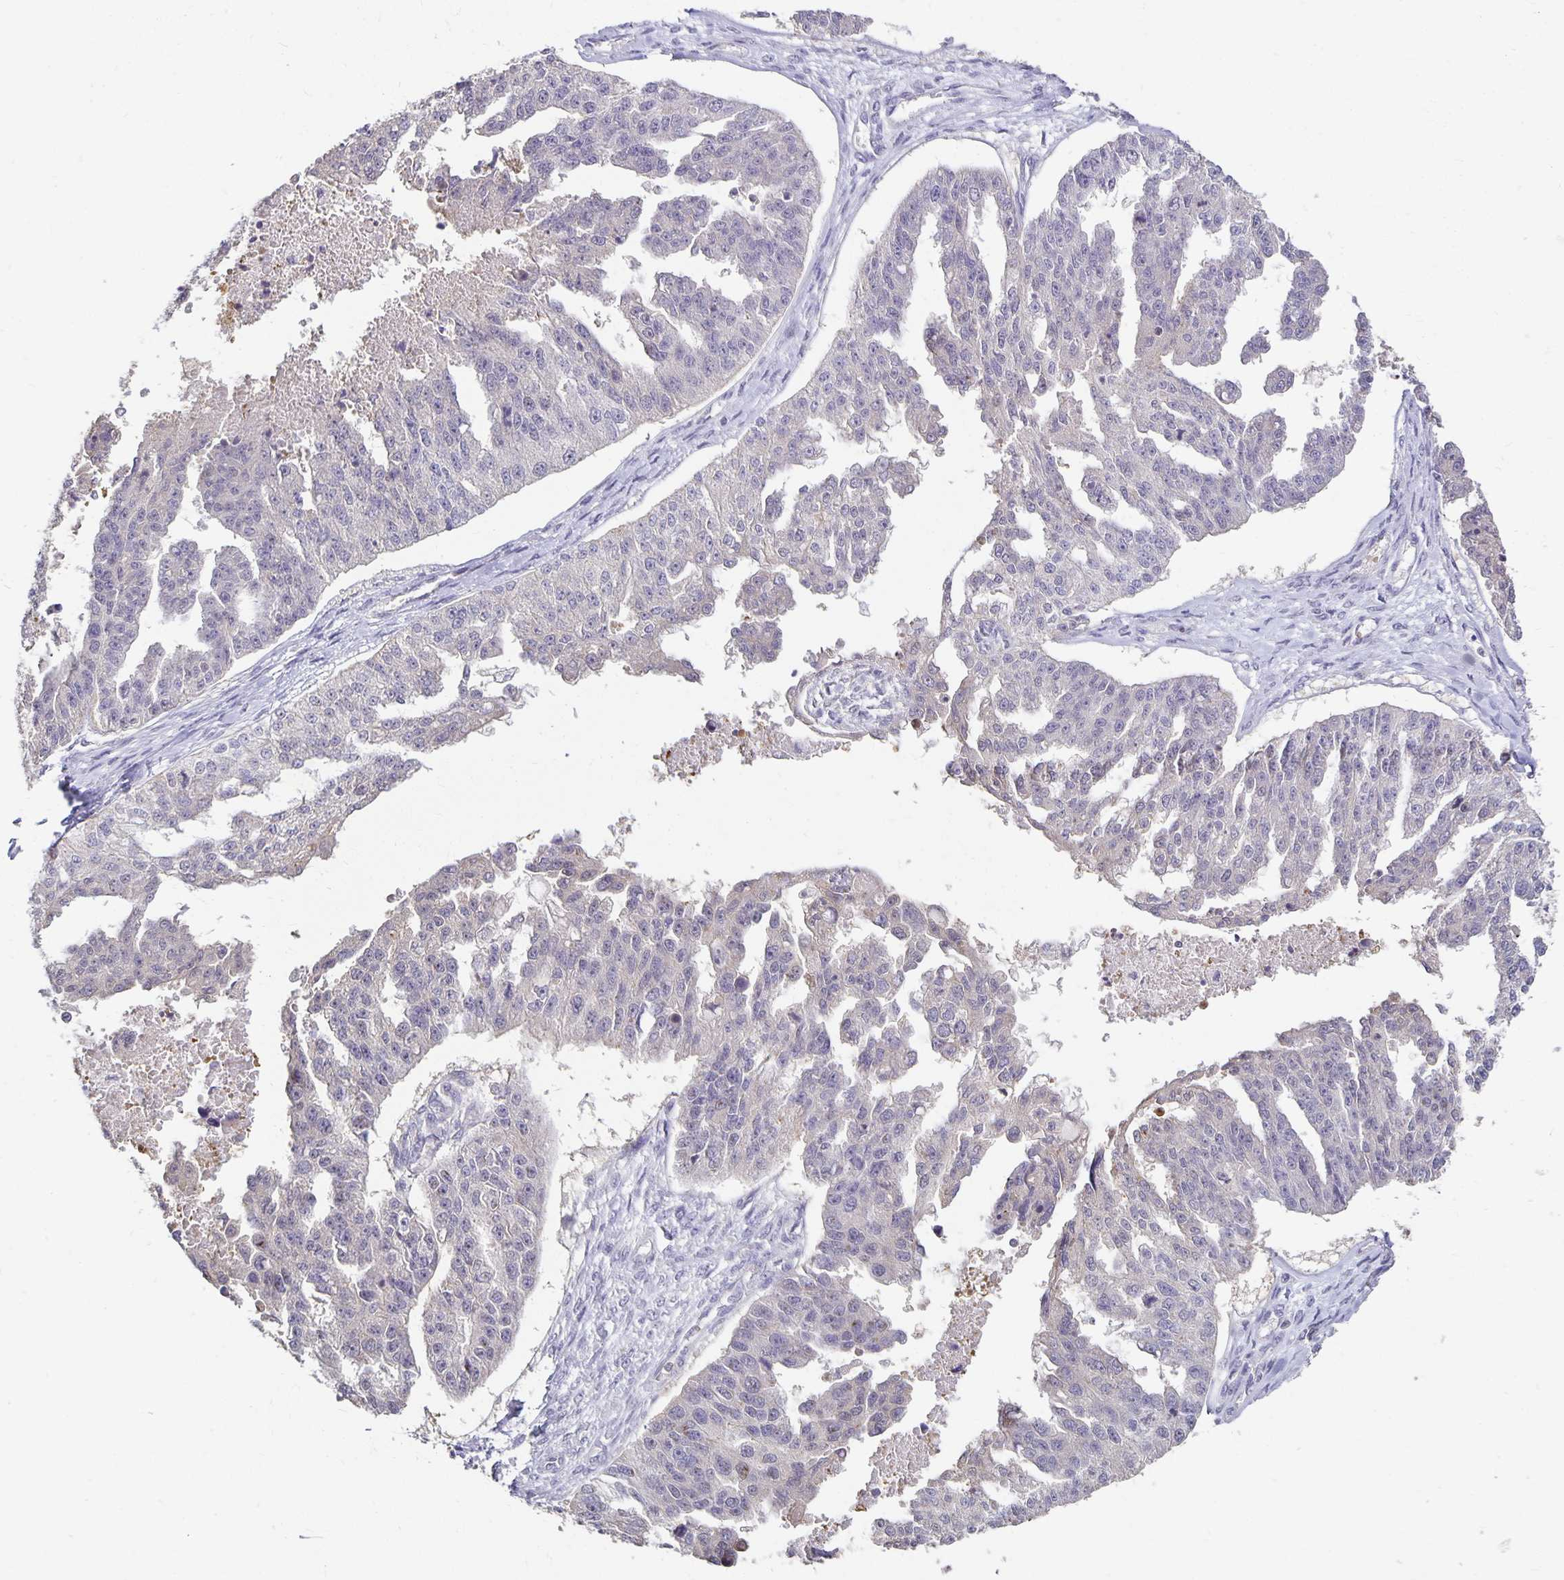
{"staining": {"intensity": "negative", "quantity": "none", "location": "none"}, "tissue": "ovarian cancer", "cell_type": "Tumor cells", "image_type": "cancer", "snomed": [{"axis": "morphology", "description": "Cystadenocarcinoma, serous, NOS"}, {"axis": "topography", "description": "Ovary"}], "caption": "Ovarian cancer was stained to show a protein in brown. There is no significant expression in tumor cells.", "gene": "CST6", "patient": {"sex": "female", "age": 58}}